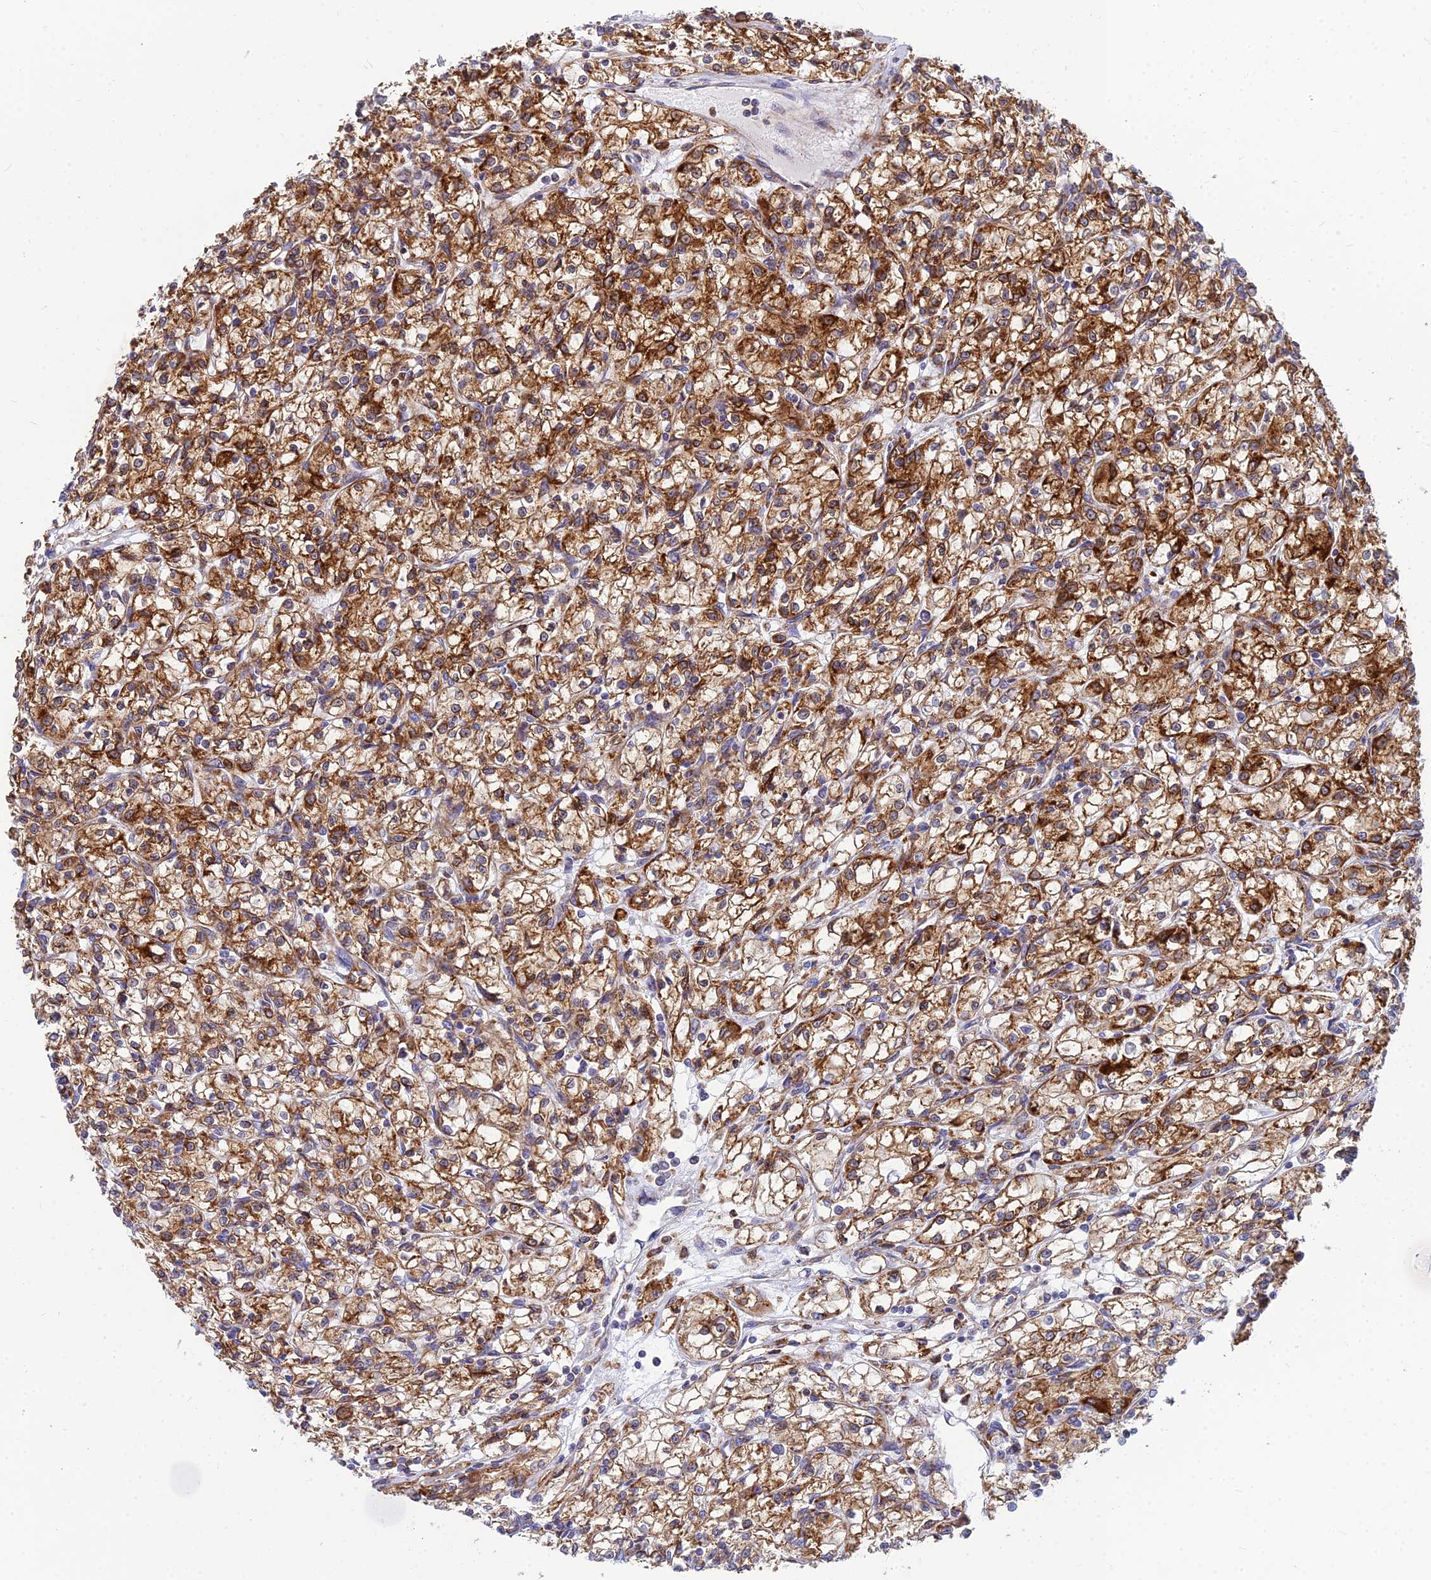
{"staining": {"intensity": "strong", "quantity": ">75%", "location": "cytoplasmic/membranous"}, "tissue": "renal cancer", "cell_type": "Tumor cells", "image_type": "cancer", "snomed": [{"axis": "morphology", "description": "Adenocarcinoma, NOS"}, {"axis": "topography", "description": "Kidney"}], "caption": "Approximately >75% of tumor cells in renal cancer show strong cytoplasmic/membranous protein expression as visualized by brown immunohistochemical staining.", "gene": "CCT6B", "patient": {"sex": "female", "age": 59}}